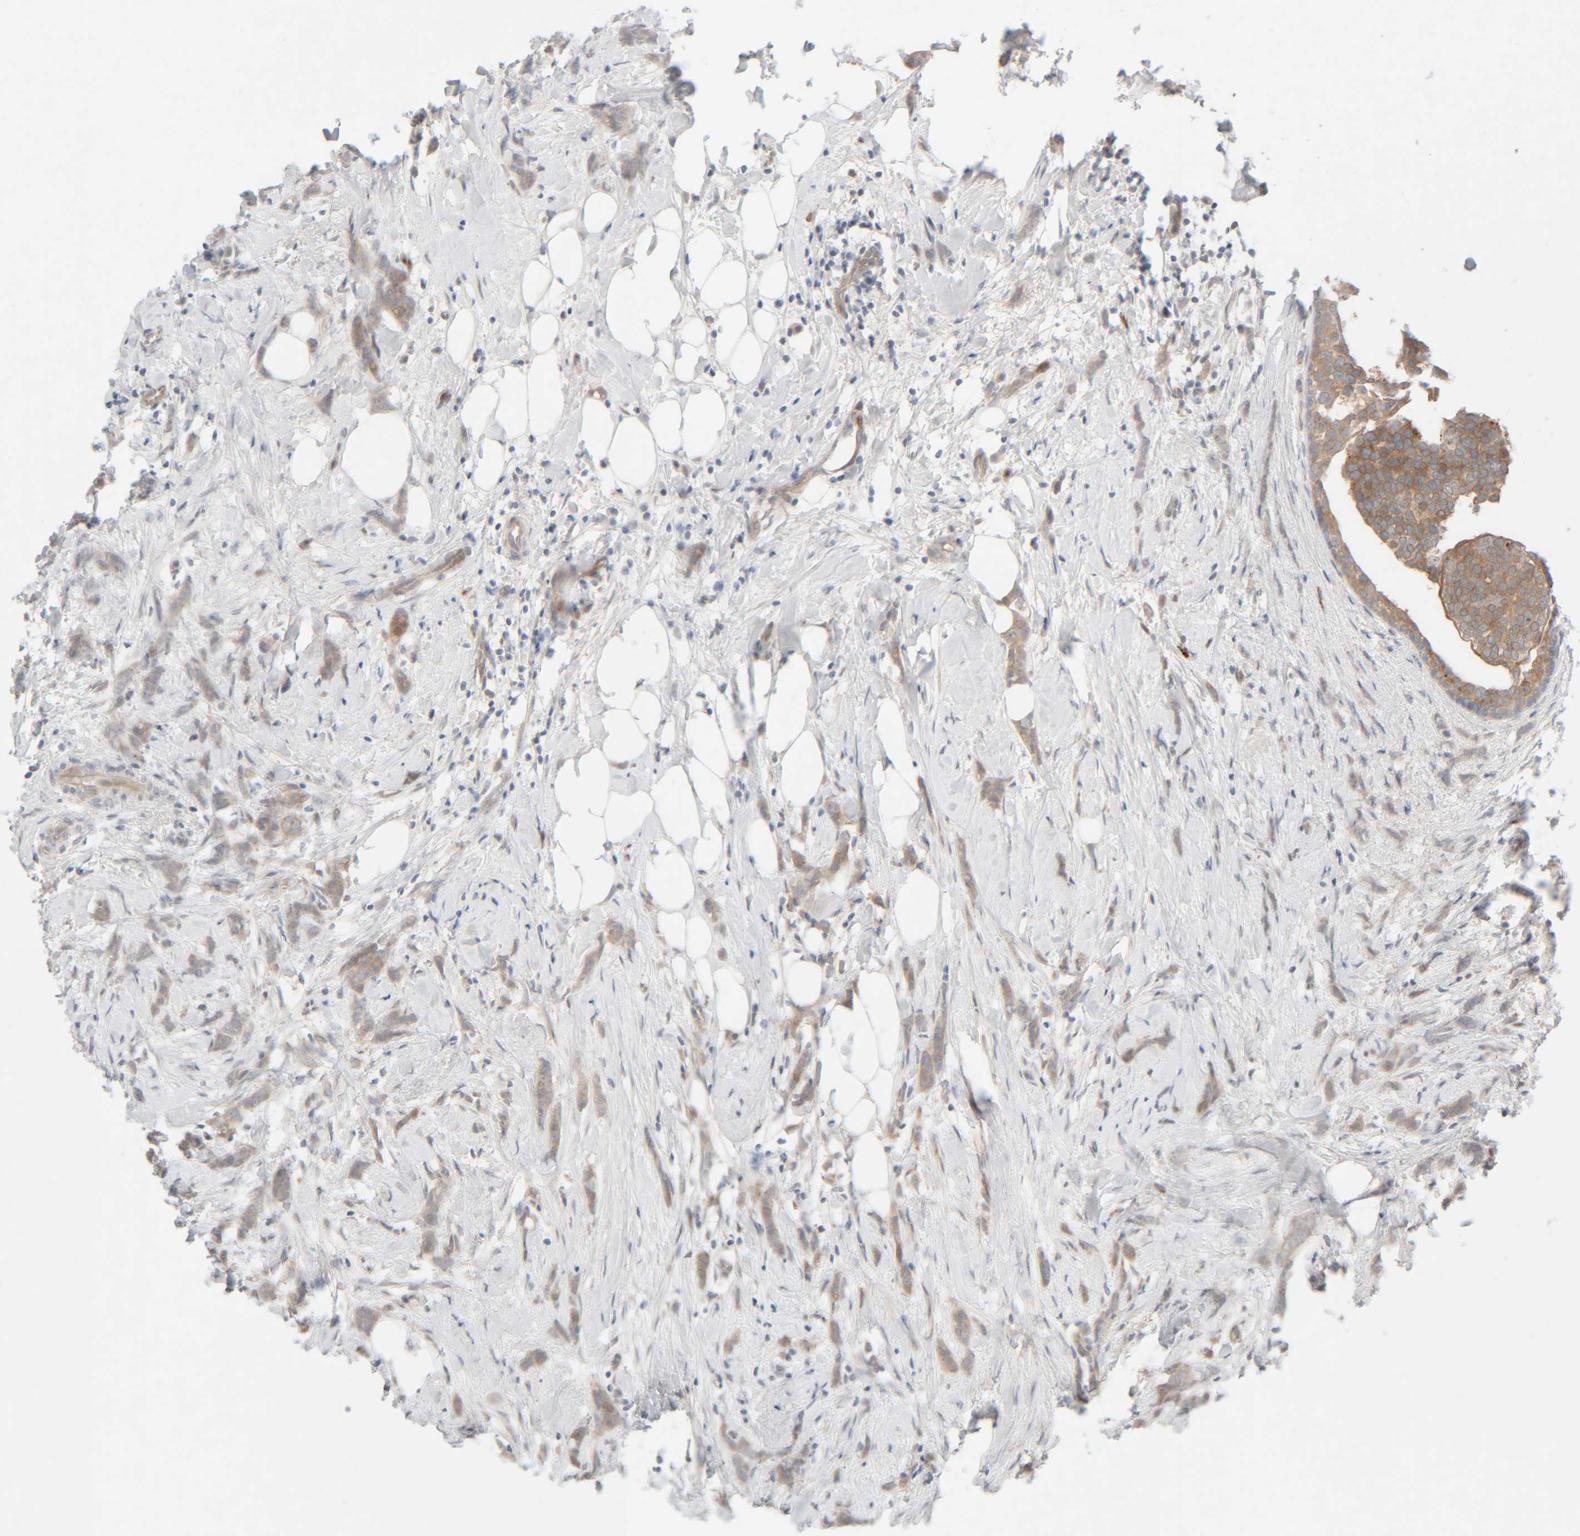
{"staining": {"intensity": "weak", "quantity": ">75%", "location": "cytoplasmic/membranous"}, "tissue": "breast cancer", "cell_type": "Tumor cells", "image_type": "cancer", "snomed": [{"axis": "morphology", "description": "Lobular carcinoma, in situ"}, {"axis": "morphology", "description": "Lobular carcinoma"}, {"axis": "topography", "description": "Breast"}], "caption": "A micrograph showing weak cytoplasmic/membranous positivity in approximately >75% of tumor cells in breast cancer (lobular carcinoma), as visualized by brown immunohistochemical staining.", "gene": "CHKA", "patient": {"sex": "female", "age": 41}}